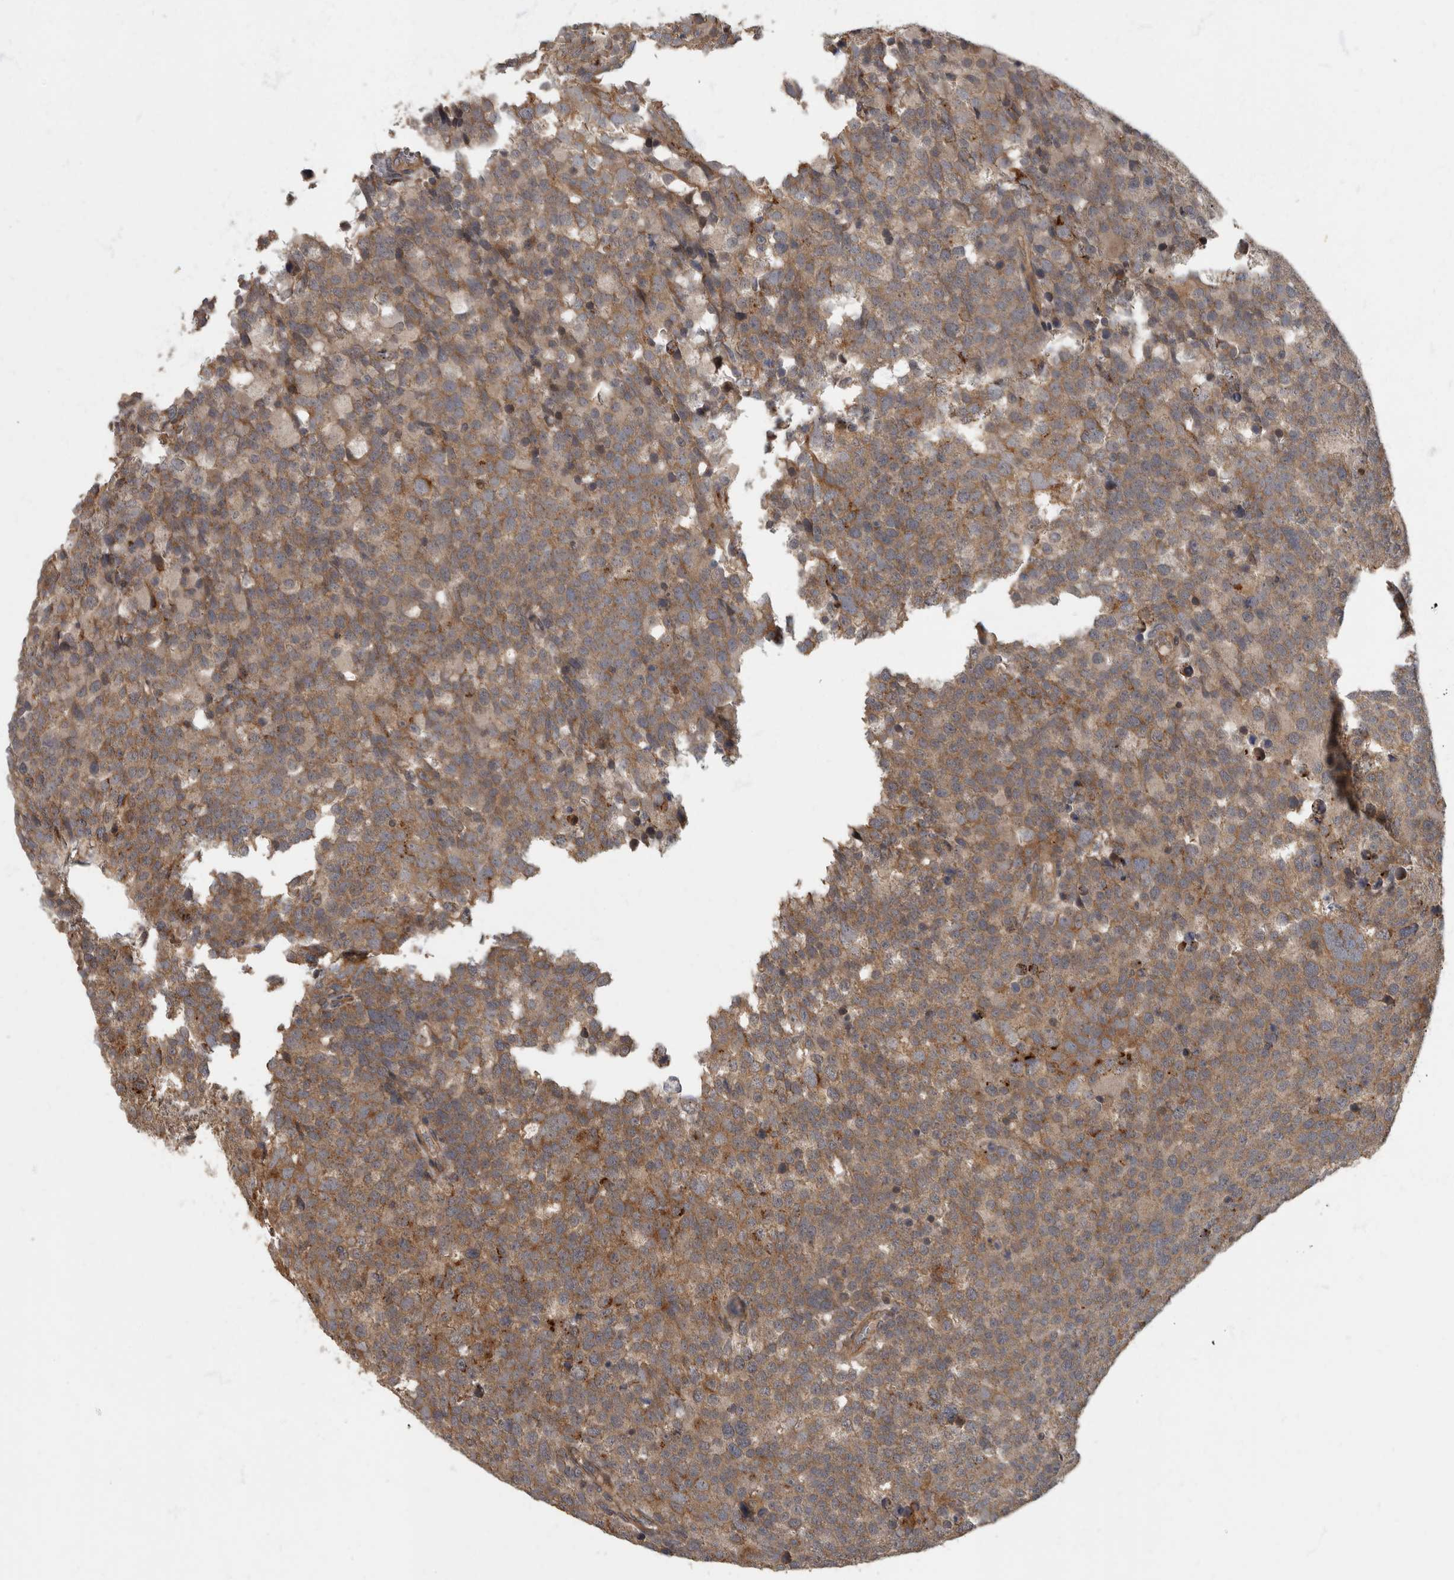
{"staining": {"intensity": "moderate", "quantity": ">75%", "location": "cytoplasmic/membranous"}, "tissue": "testis cancer", "cell_type": "Tumor cells", "image_type": "cancer", "snomed": [{"axis": "morphology", "description": "Seminoma, NOS"}, {"axis": "topography", "description": "Testis"}], "caption": "Testis cancer (seminoma) stained with a brown dye shows moderate cytoplasmic/membranous positive positivity in approximately >75% of tumor cells.", "gene": "IQCK", "patient": {"sex": "male", "age": 71}}